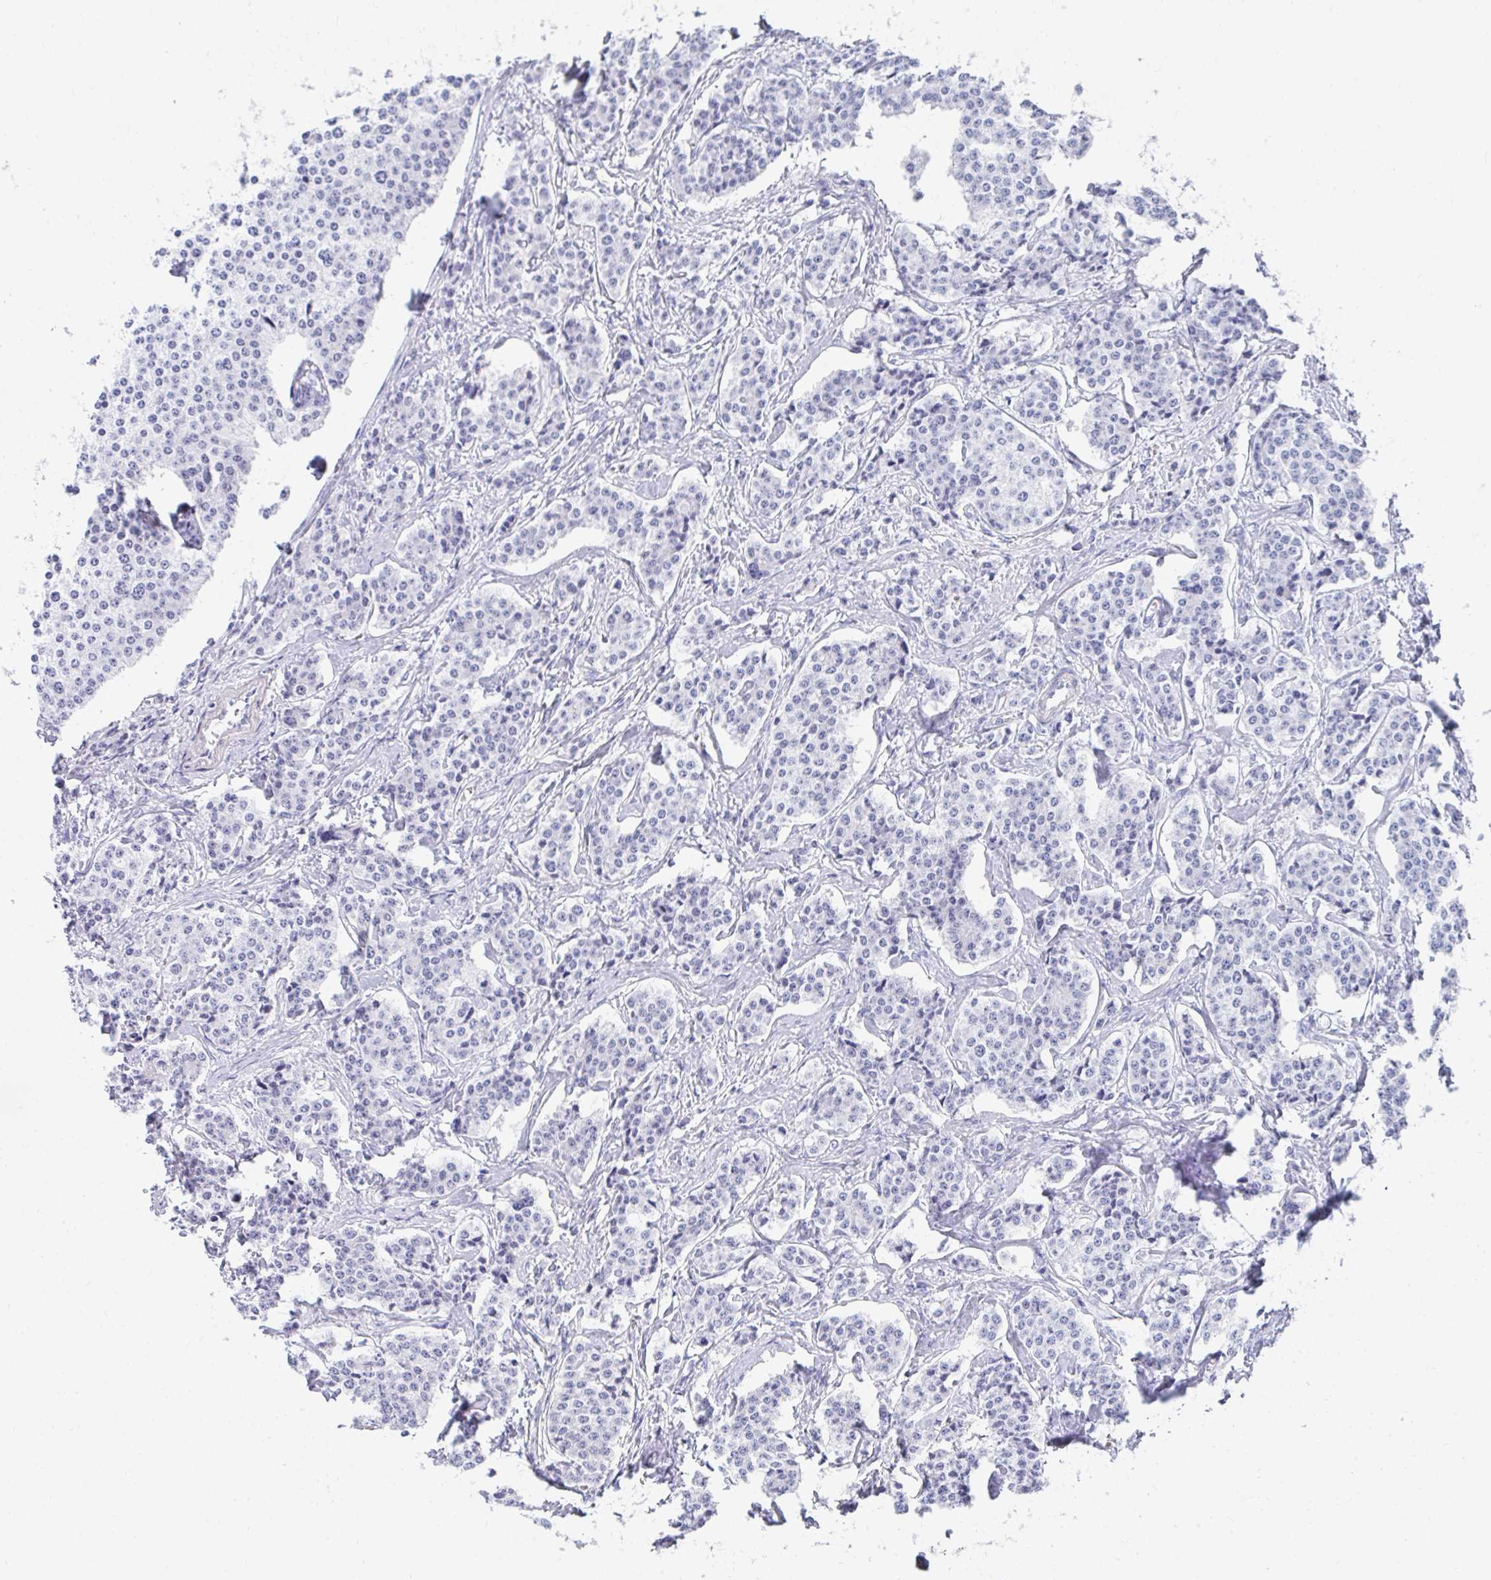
{"staining": {"intensity": "negative", "quantity": "none", "location": "none"}, "tissue": "carcinoid", "cell_type": "Tumor cells", "image_type": "cancer", "snomed": [{"axis": "morphology", "description": "Carcinoid, malignant, NOS"}, {"axis": "topography", "description": "Small intestine"}], "caption": "Human carcinoid stained for a protein using IHC exhibits no positivity in tumor cells.", "gene": "CD7", "patient": {"sex": "female", "age": 64}}